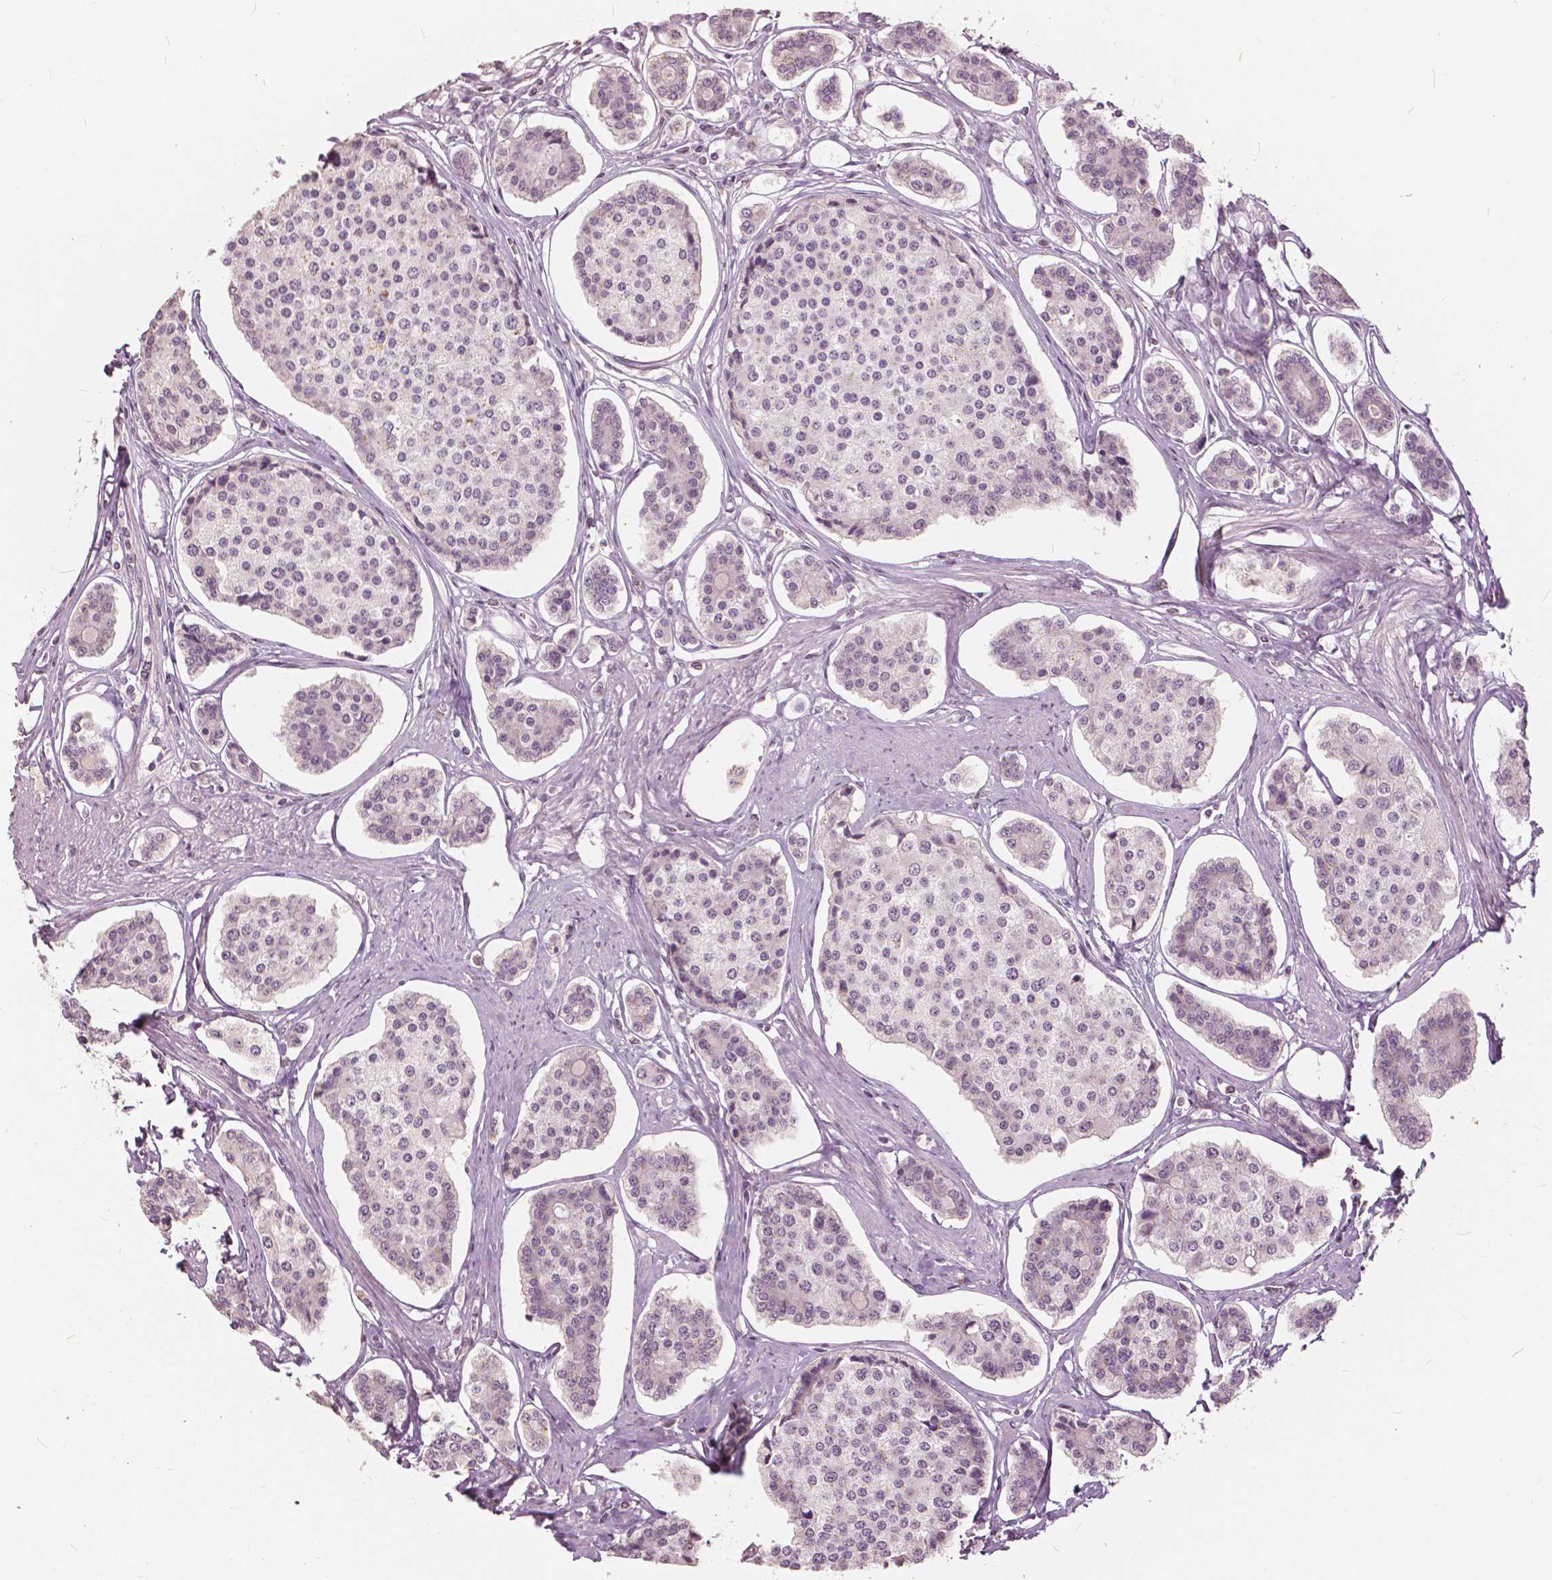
{"staining": {"intensity": "negative", "quantity": "none", "location": "none"}, "tissue": "carcinoid", "cell_type": "Tumor cells", "image_type": "cancer", "snomed": [{"axis": "morphology", "description": "Carcinoid, malignant, NOS"}, {"axis": "topography", "description": "Small intestine"}], "caption": "Immunohistochemistry of human malignant carcinoid demonstrates no positivity in tumor cells.", "gene": "NANOG", "patient": {"sex": "female", "age": 65}}